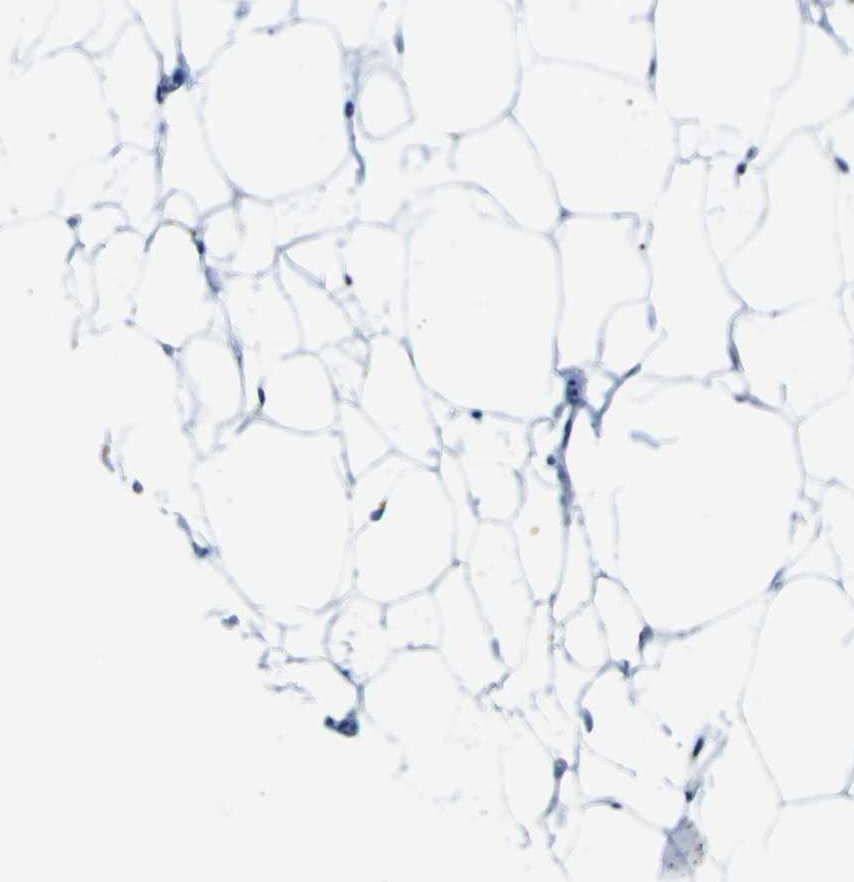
{"staining": {"intensity": "negative", "quantity": "none", "location": "none"}, "tissue": "adipose tissue", "cell_type": "Adipocytes", "image_type": "normal", "snomed": [{"axis": "morphology", "description": "Normal tissue, NOS"}, {"axis": "topography", "description": "Breast"}, {"axis": "topography", "description": "Soft tissue"}], "caption": "This is a micrograph of immunohistochemistry (IHC) staining of unremarkable adipose tissue, which shows no staining in adipocytes.", "gene": "MYH8", "patient": {"sex": "female", "age": 75}}